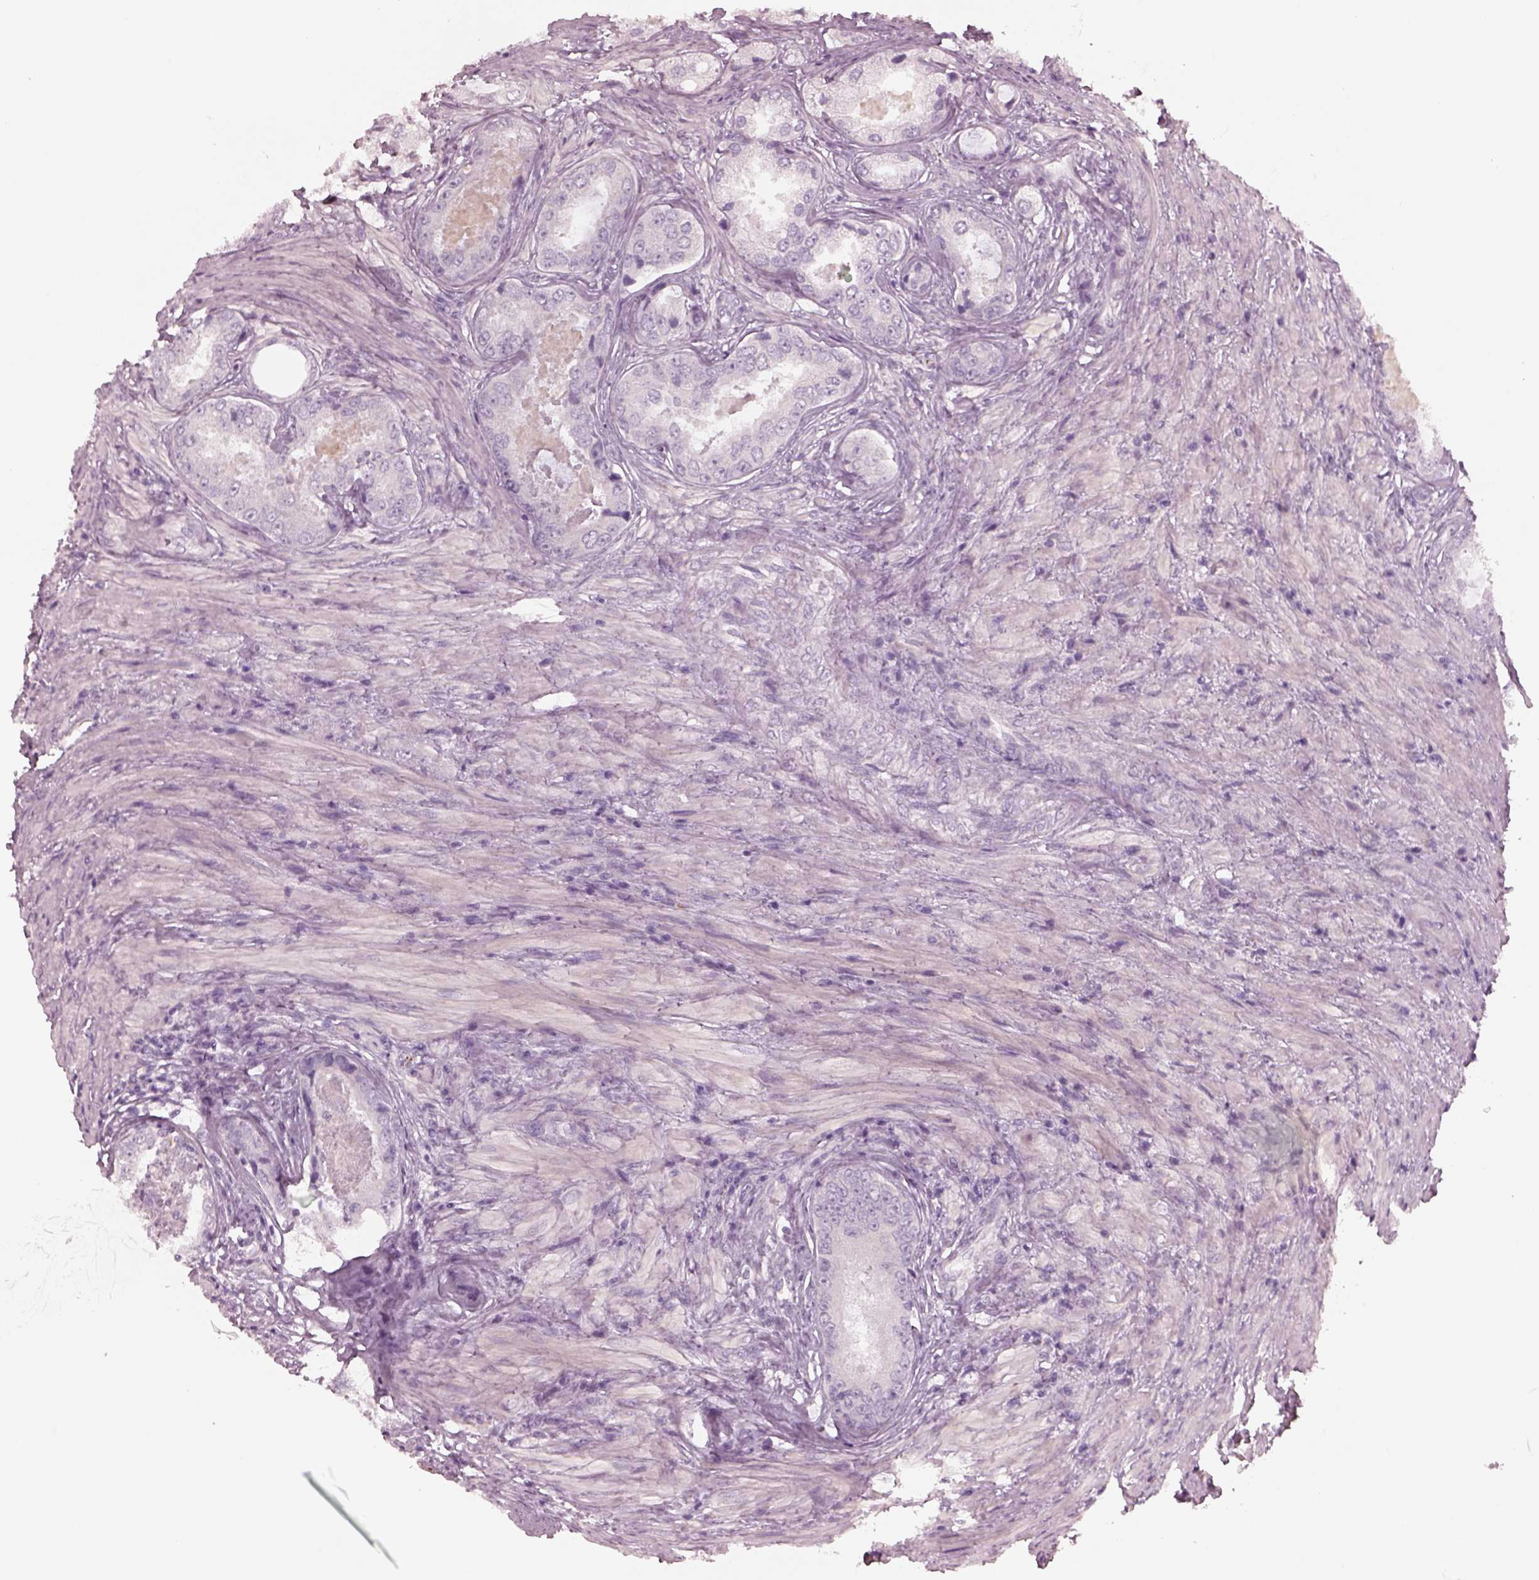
{"staining": {"intensity": "negative", "quantity": "none", "location": "none"}, "tissue": "prostate cancer", "cell_type": "Tumor cells", "image_type": "cancer", "snomed": [{"axis": "morphology", "description": "Adenocarcinoma, Low grade"}, {"axis": "topography", "description": "Prostate"}], "caption": "Protein analysis of prostate cancer exhibits no significant expression in tumor cells. Brightfield microscopy of immunohistochemistry (IHC) stained with DAB (brown) and hematoxylin (blue), captured at high magnification.", "gene": "SPATA6L", "patient": {"sex": "male", "age": 68}}